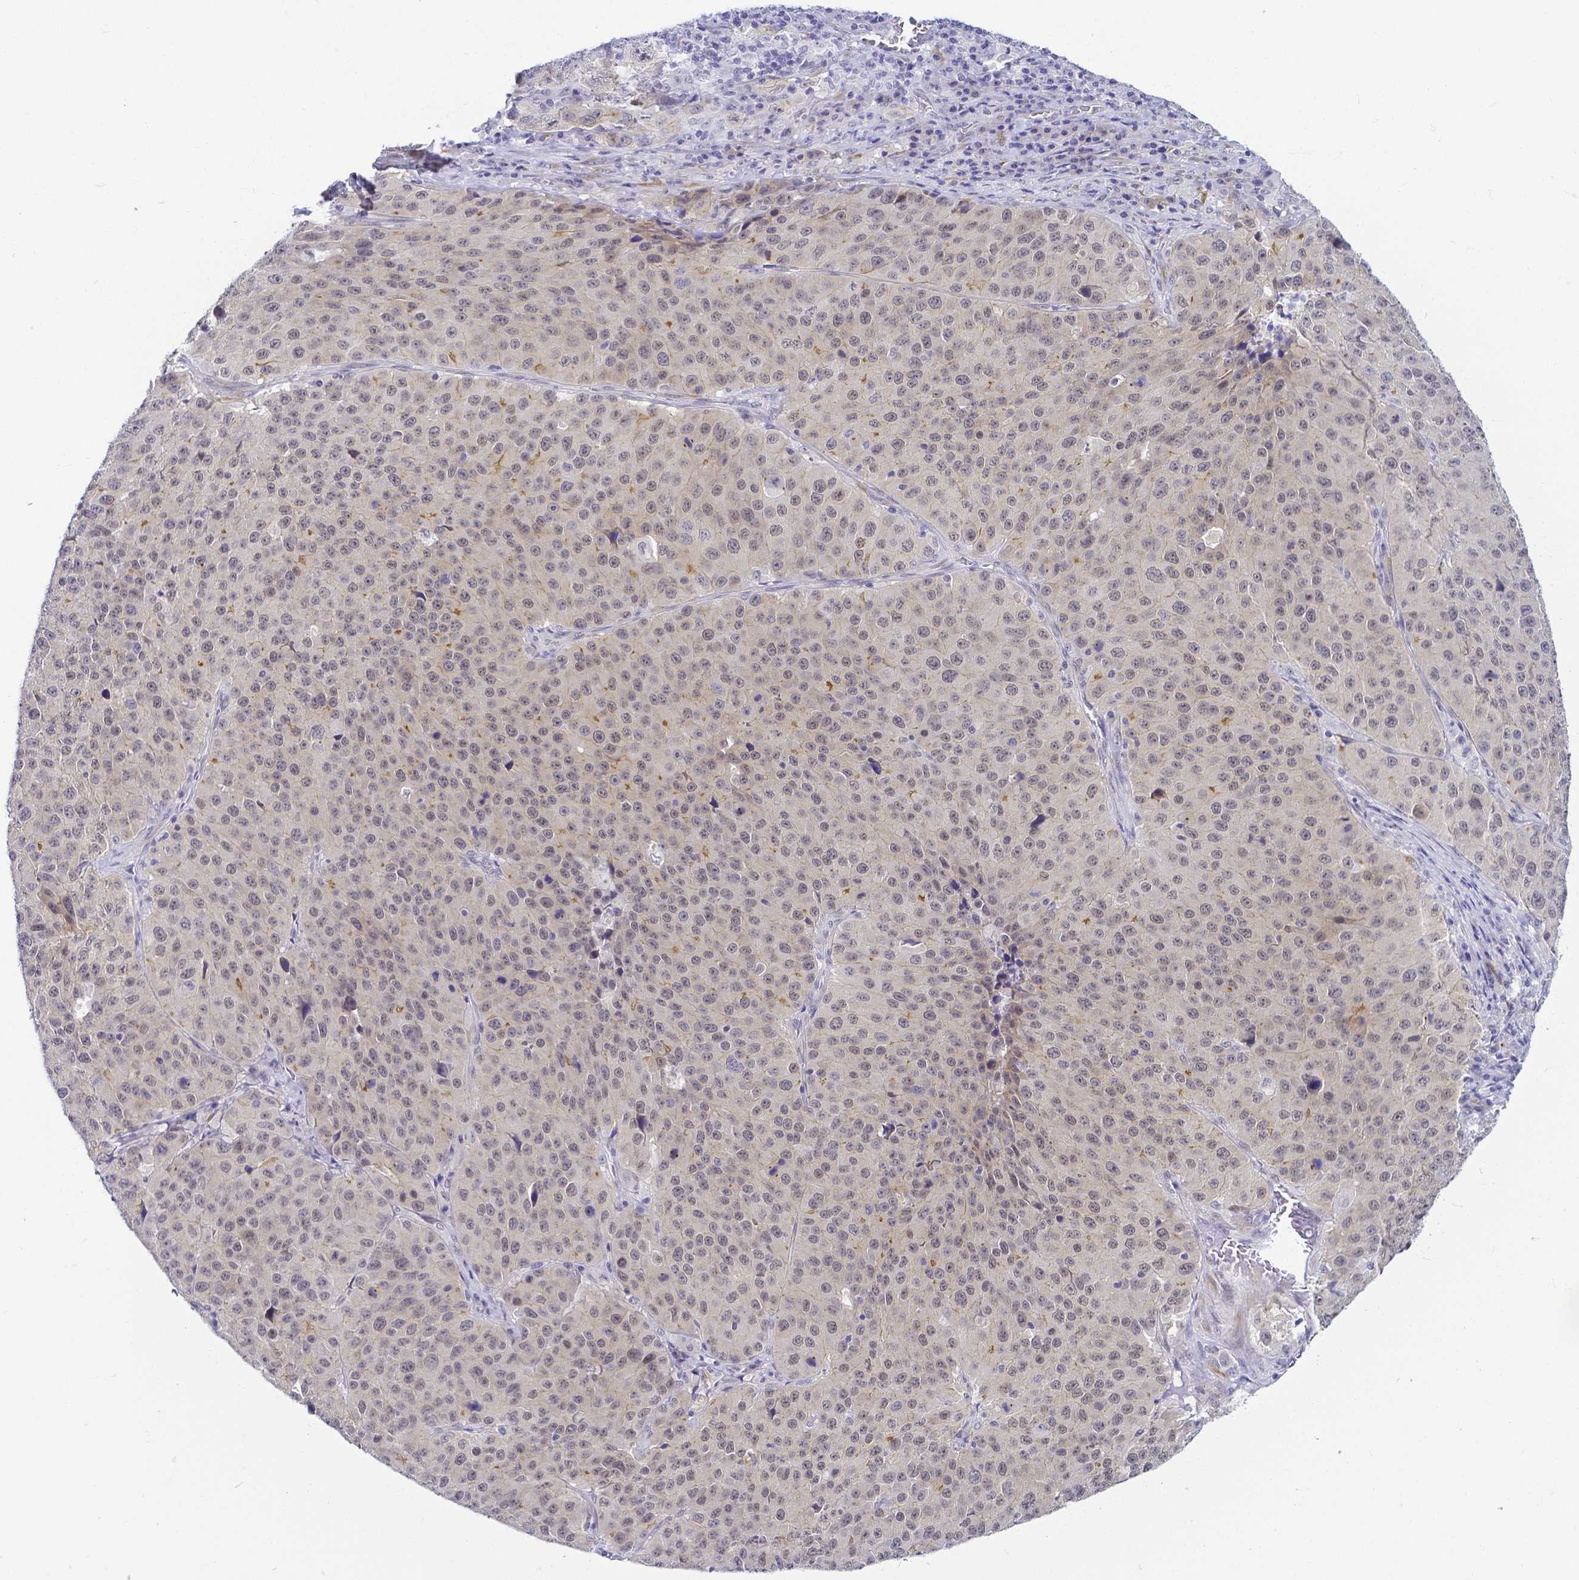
{"staining": {"intensity": "weak", "quantity": "25%-75%", "location": "cytoplasmic/membranous,nuclear"}, "tissue": "stomach cancer", "cell_type": "Tumor cells", "image_type": "cancer", "snomed": [{"axis": "morphology", "description": "Adenocarcinoma, NOS"}, {"axis": "topography", "description": "Stomach"}], "caption": "Immunohistochemistry (IHC) of human stomach cancer (adenocarcinoma) reveals low levels of weak cytoplasmic/membranous and nuclear expression in approximately 25%-75% of tumor cells.", "gene": "FAM83G", "patient": {"sex": "male", "age": 71}}